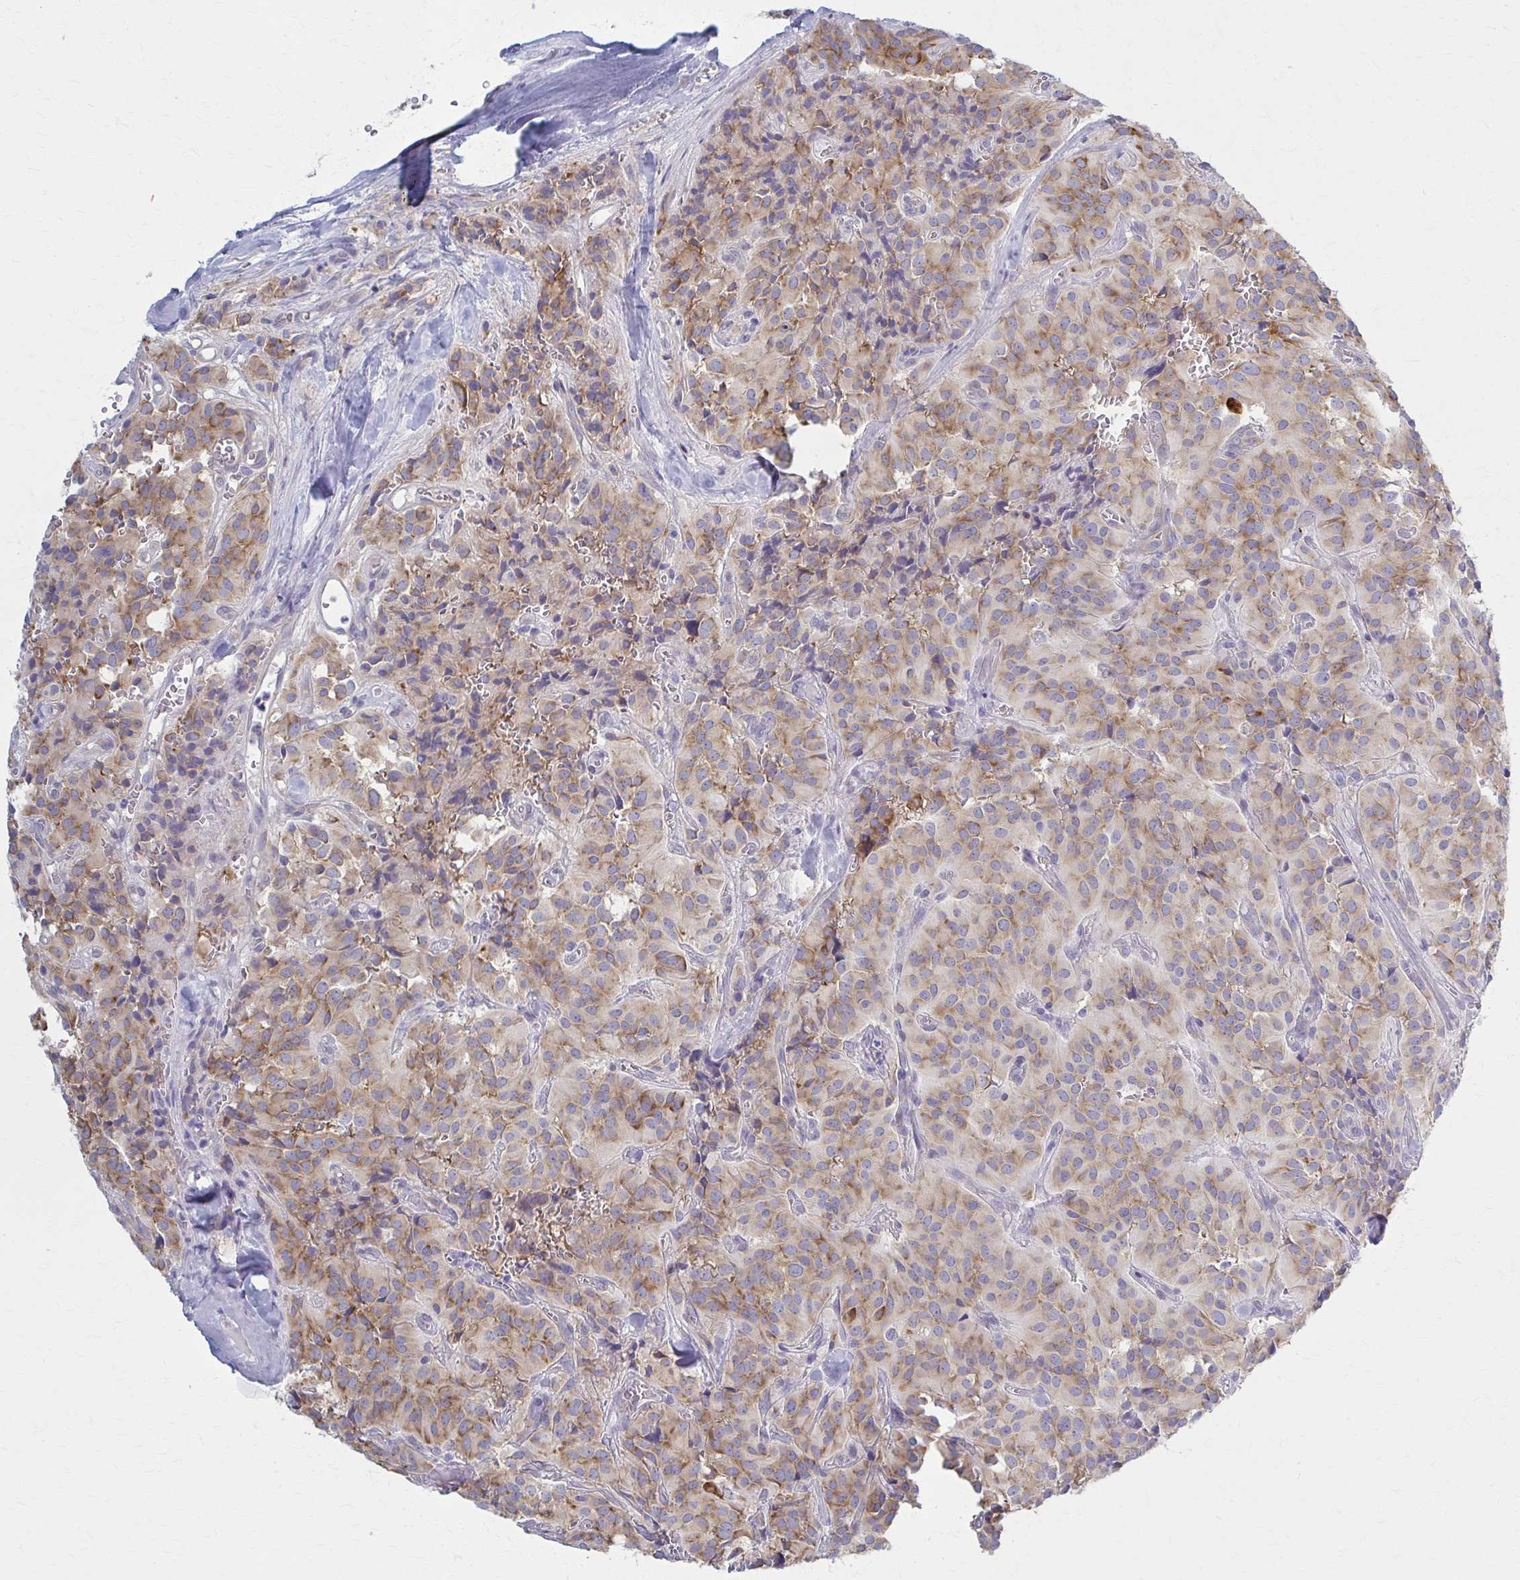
{"staining": {"intensity": "moderate", "quantity": ">75%", "location": "cytoplasmic/membranous"}, "tissue": "glioma", "cell_type": "Tumor cells", "image_type": "cancer", "snomed": [{"axis": "morphology", "description": "Glioma, malignant, Low grade"}, {"axis": "topography", "description": "Brain"}], "caption": "Immunohistochemical staining of low-grade glioma (malignant) demonstrates medium levels of moderate cytoplasmic/membranous positivity in about >75% of tumor cells.", "gene": "PRKRA", "patient": {"sex": "male", "age": 42}}